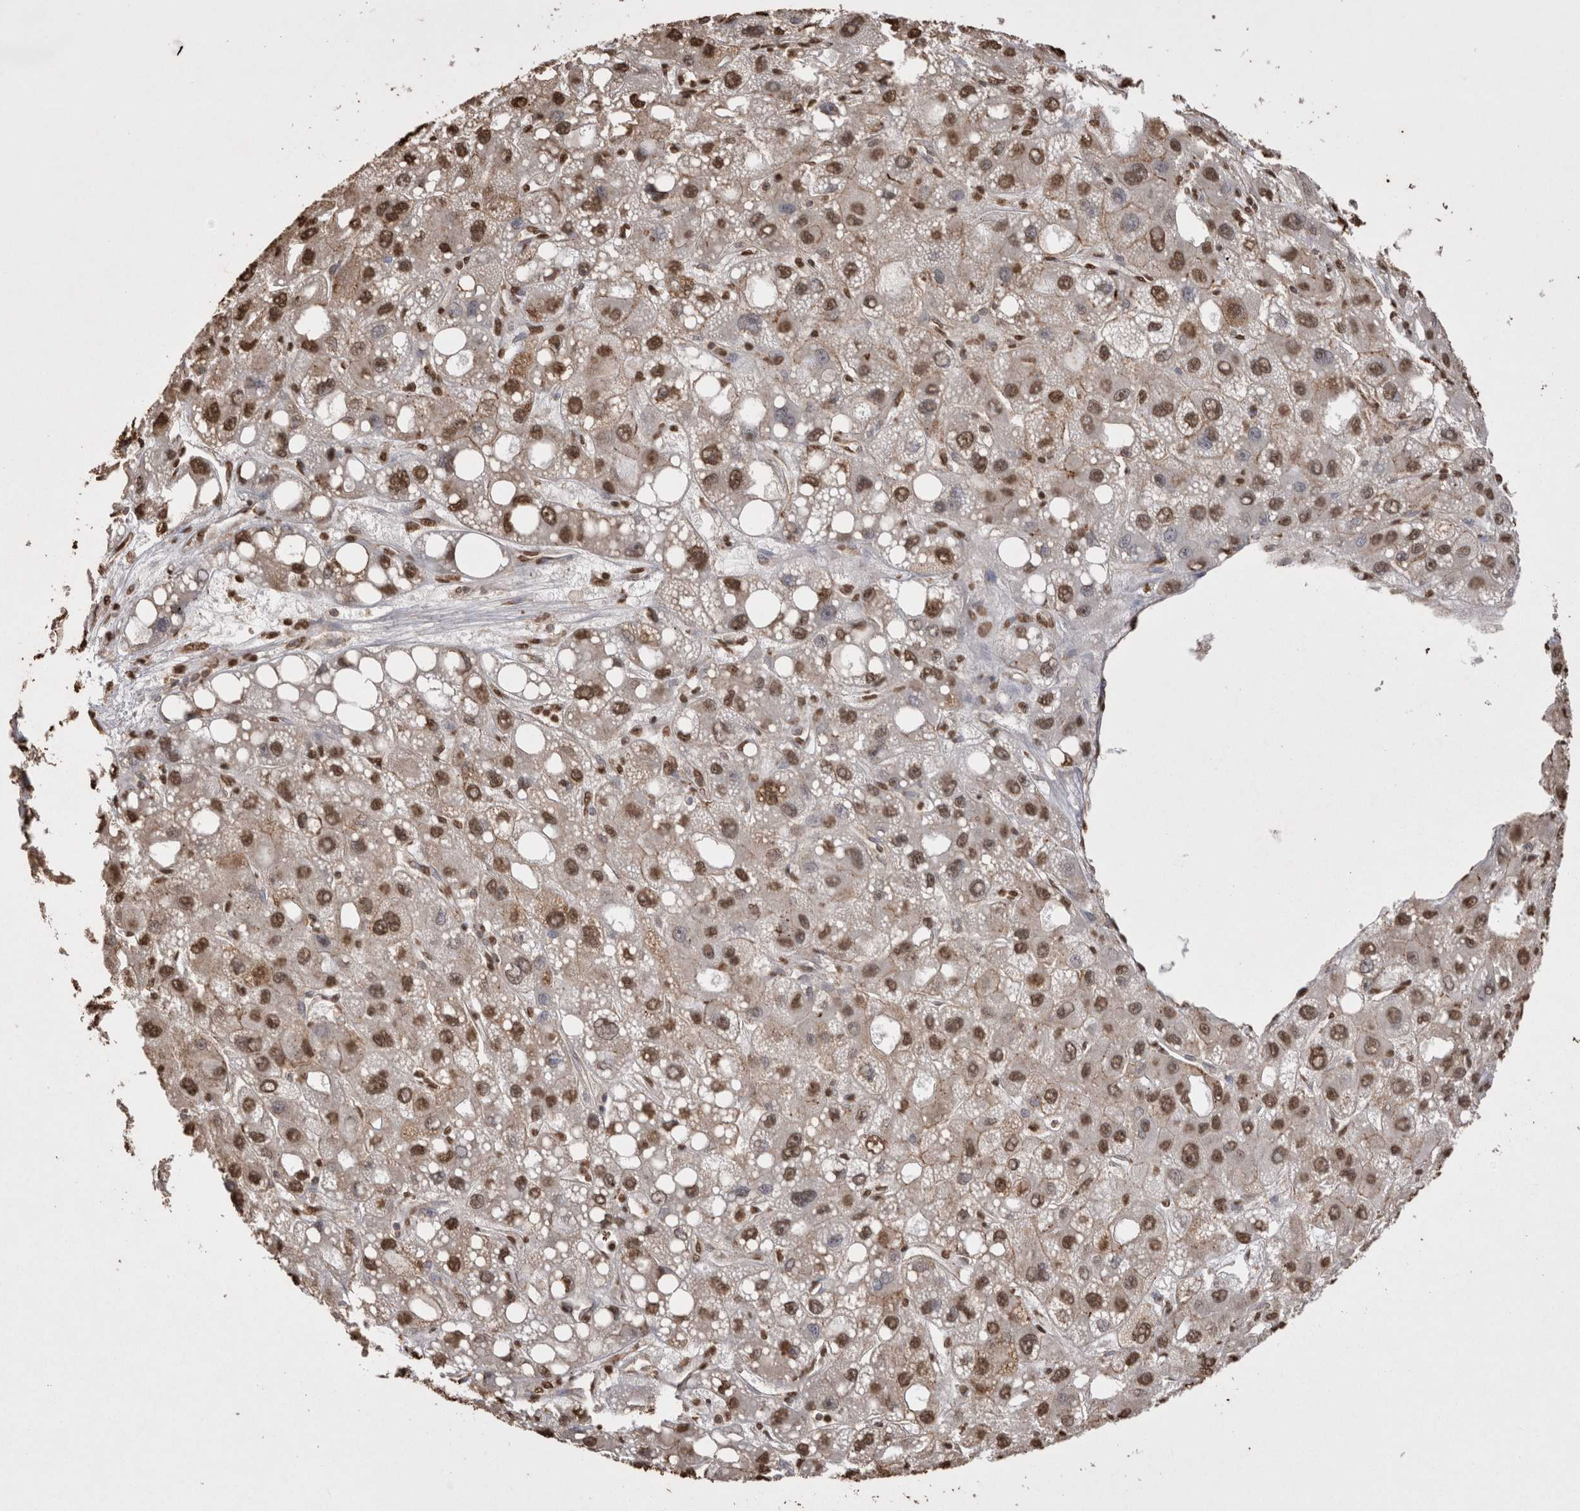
{"staining": {"intensity": "moderate", "quantity": ">75%", "location": "nuclear"}, "tissue": "liver cancer", "cell_type": "Tumor cells", "image_type": "cancer", "snomed": [{"axis": "morphology", "description": "Carcinoma, Hepatocellular, NOS"}, {"axis": "topography", "description": "Liver"}], "caption": "There is medium levels of moderate nuclear expression in tumor cells of liver hepatocellular carcinoma, as demonstrated by immunohistochemical staining (brown color).", "gene": "POU5F1", "patient": {"sex": "male", "age": 55}}